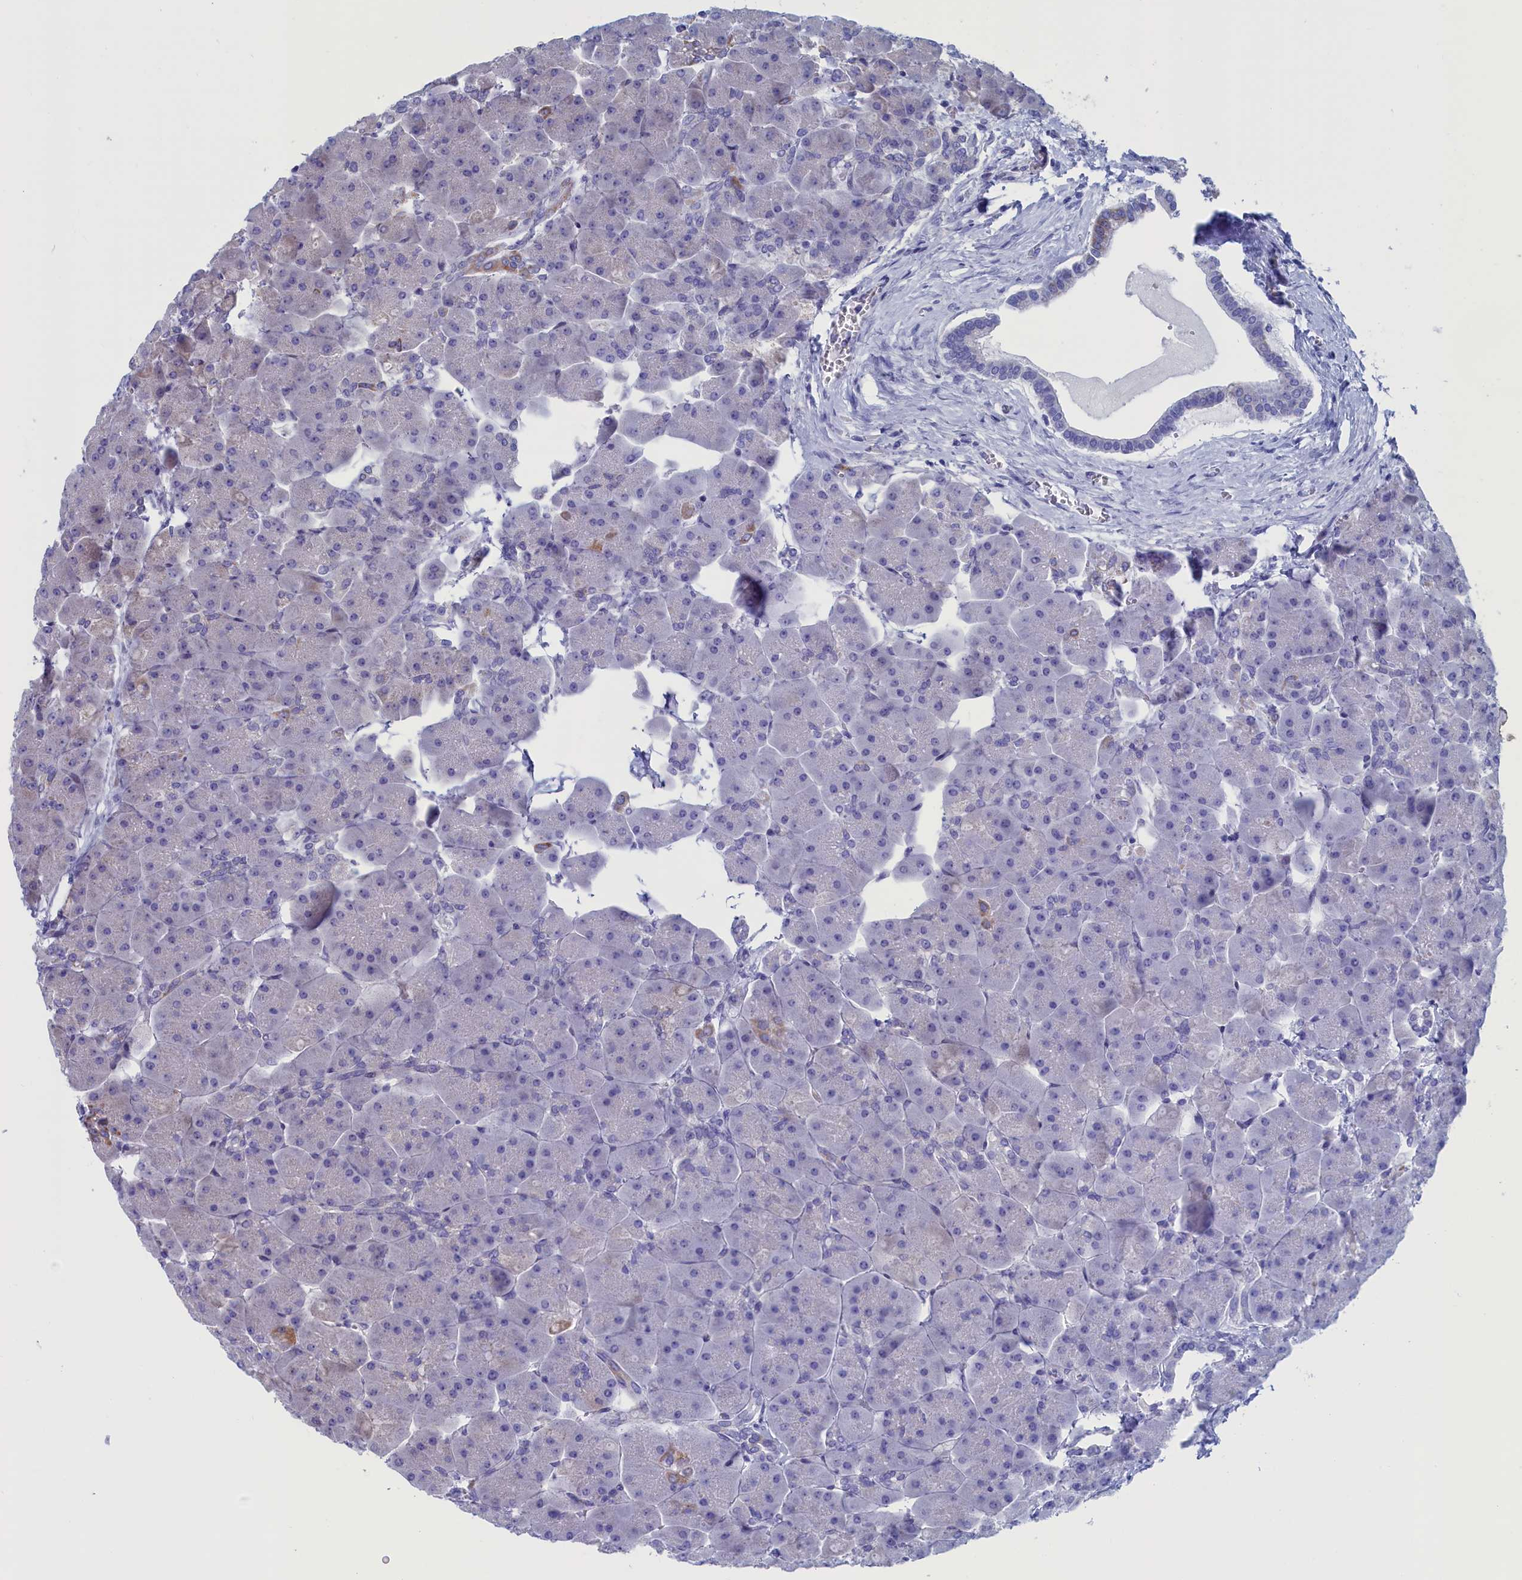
{"staining": {"intensity": "negative", "quantity": "none", "location": "none"}, "tissue": "pancreas", "cell_type": "Exocrine glandular cells", "image_type": "normal", "snomed": [{"axis": "morphology", "description": "Normal tissue, NOS"}, {"axis": "topography", "description": "Pancreas"}], "caption": "Exocrine glandular cells are negative for protein expression in benign human pancreas. The staining was performed using DAB to visualize the protein expression in brown, while the nuclei were stained in blue with hematoxylin (Magnification: 20x).", "gene": "NIBAN3", "patient": {"sex": "male", "age": 66}}